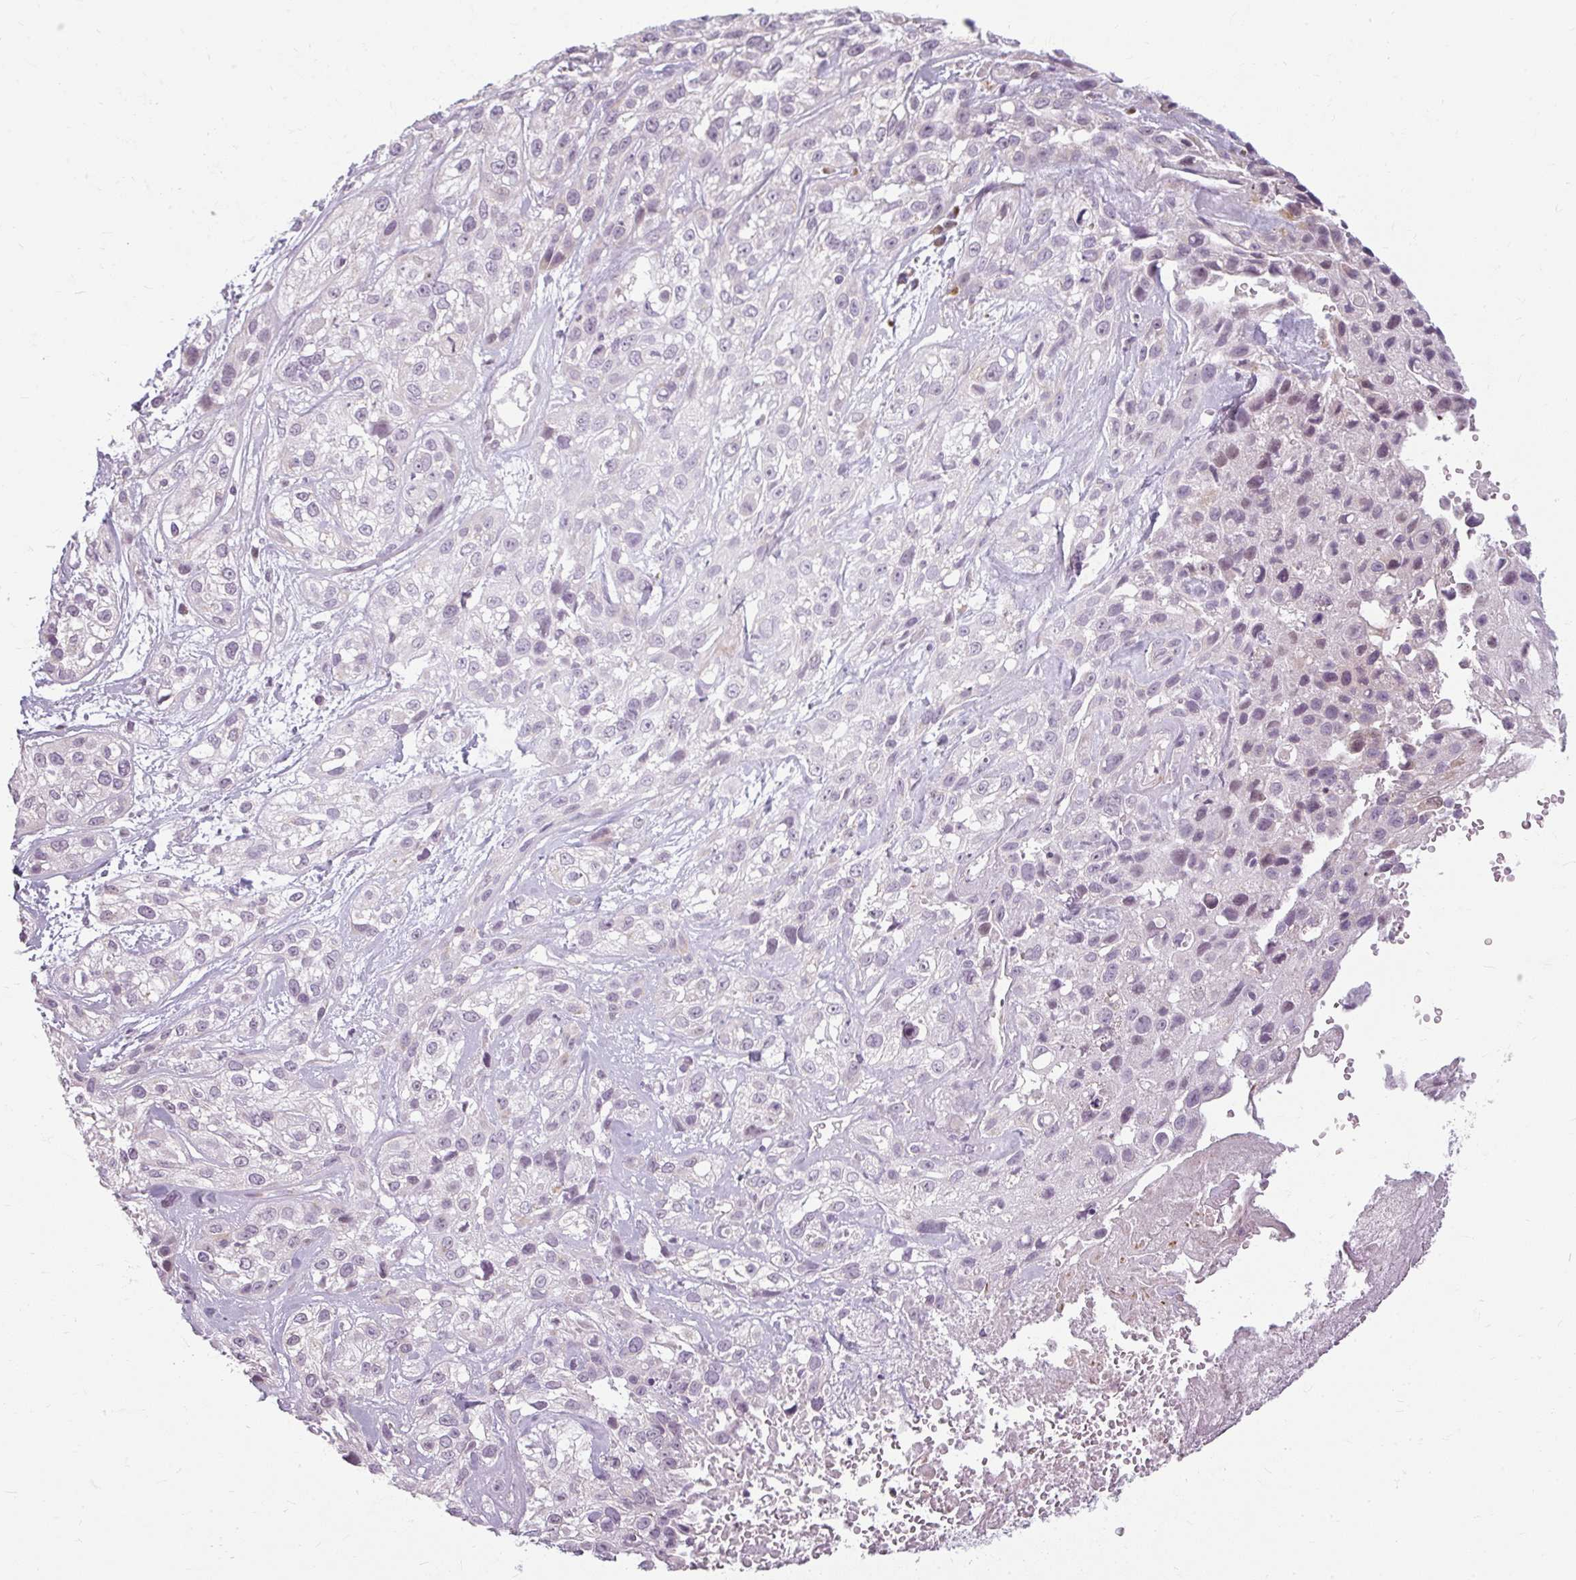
{"staining": {"intensity": "negative", "quantity": "none", "location": "none"}, "tissue": "skin cancer", "cell_type": "Tumor cells", "image_type": "cancer", "snomed": [{"axis": "morphology", "description": "Squamous cell carcinoma, NOS"}, {"axis": "topography", "description": "Skin"}], "caption": "Immunohistochemistry (IHC) of skin cancer shows no positivity in tumor cells. (DAB (3,3'-diaminobenzidine) immunohistochemistry (IHC) visualized using brightfield microscopy, high magnification).", "gene": "ZFYVE26", "patient": {"sex": "male", "age": 82}}